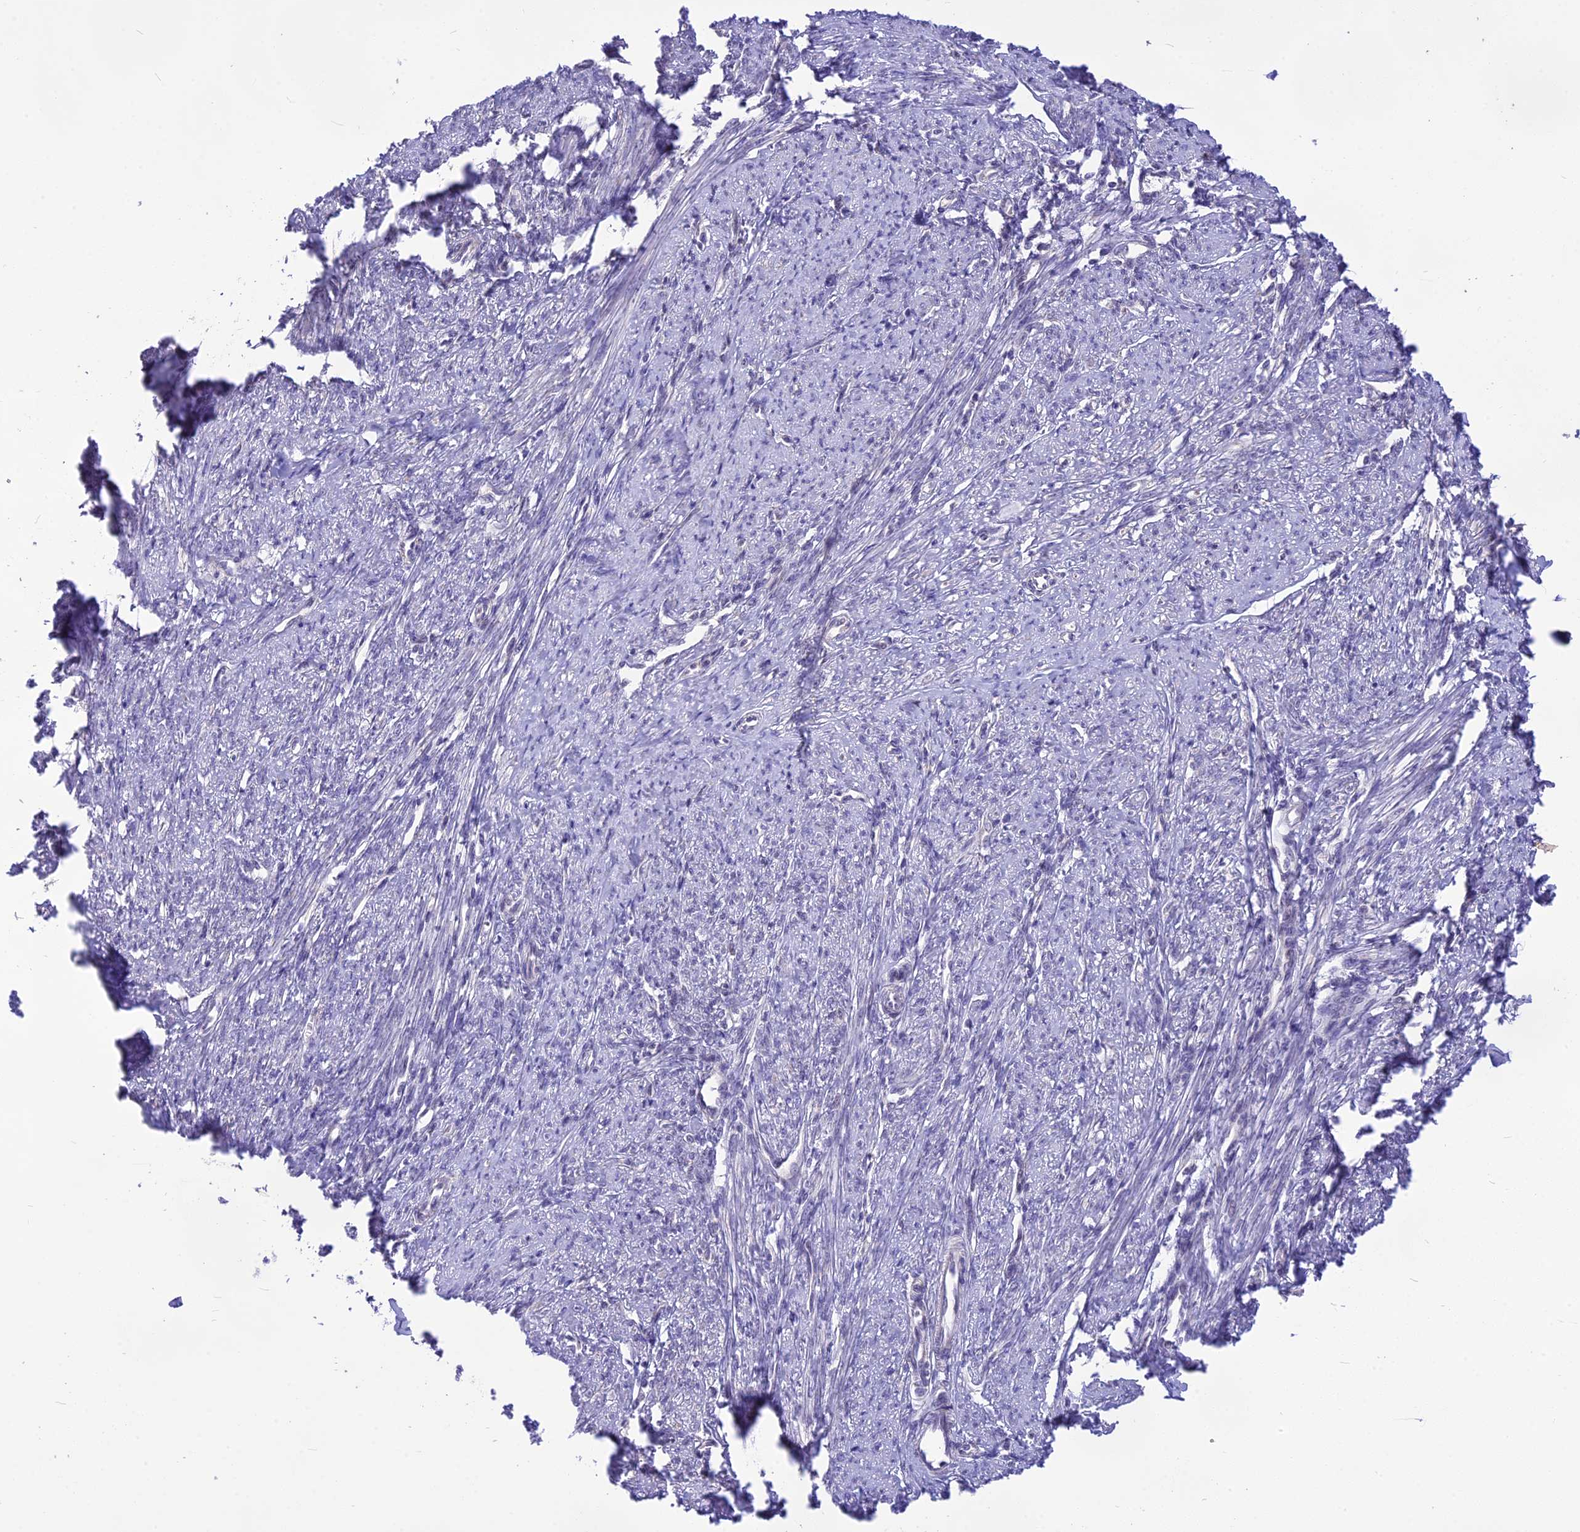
{"staining": {"intensity": "weak", "quantity": "25%-75%", "location": "nuclear"}, "tissue": "smooth muscle", "cell_type": "Smooth muscle cells", "image_type": "normal", "snomed": [{"axis": "morphology", "description": "Normal tissue, NOS"}, {"axis": "topography", "description": "Smooth muscle"}, {"axis": "topography", "description": "Uterus"}], "caption": "An immunohistochemistry micrograph of benign tissue is shown. Protein staining in brown highlights weak nuclear positivity in smooth muscle within smooth muscle cells. The staining is performed using DAB (3,3'-diaminobenzidine) brown chromogen to label protein expression. The nuclei are counter-stained blue using hematoxylin.", "gene": "CMSS1", "patient": {"sex": "female", "age": 59}}